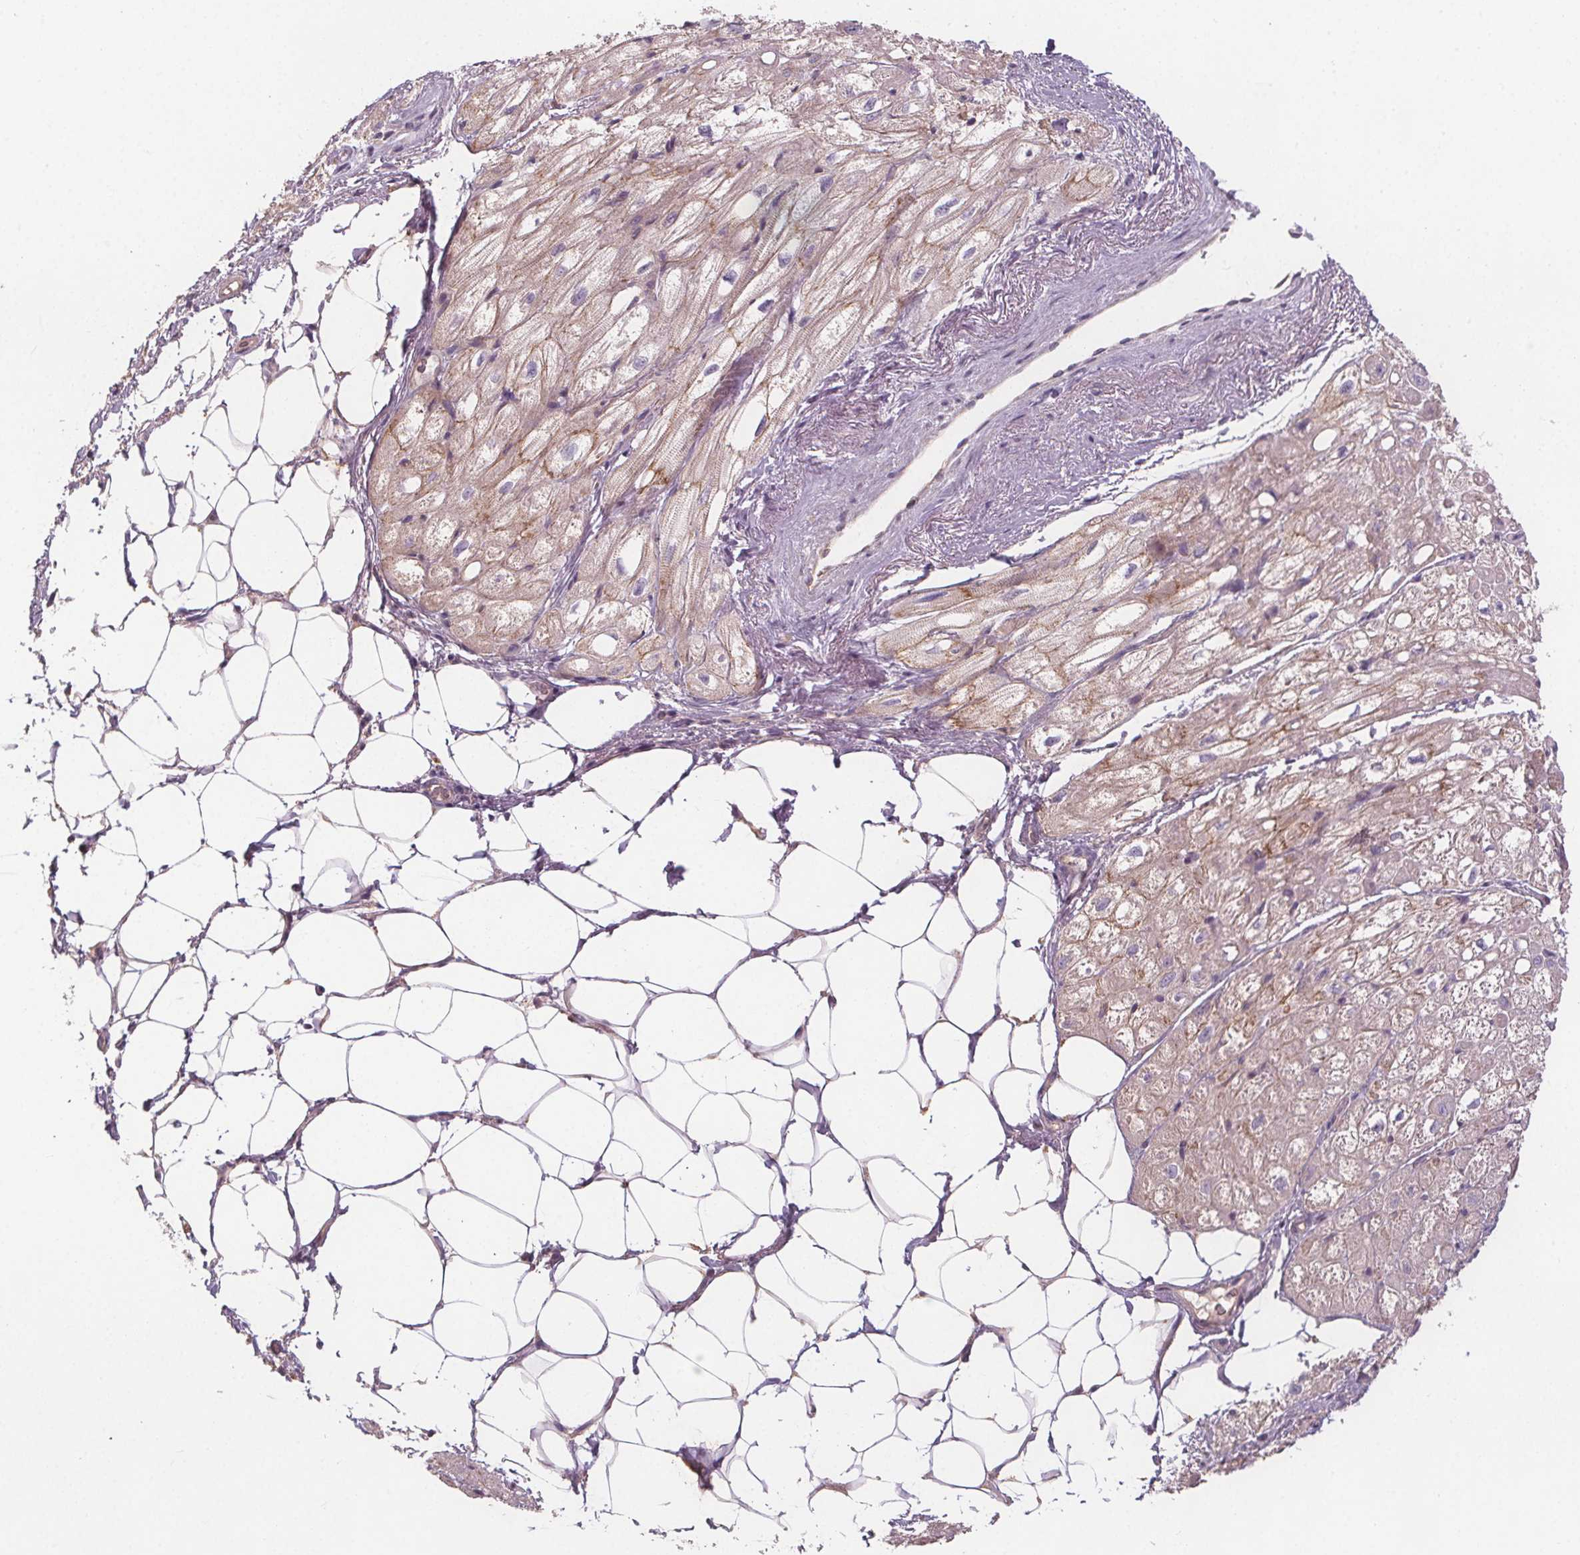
{"staining": {"intensity": "moderate", "quantity": "<25%", "location": "cytoplasmic/membranous"}, "tissue": "heart muscle", "cell_type": "Cardiomyocytes", "image_type": "normal", "snomed": [{"axis": "morphology", "description": "Normal tissue, NOS"}, {"axis": "topography", "description": "Heart"}], "caption": "This is an image of immunohistochemistry staining of benign heart muscle, which shows moderate positivity in the cytoplasmic/membranous of cardiomyocytes.", "gene": "VNN1", "patient": {"sex": "female", "age": 69}}